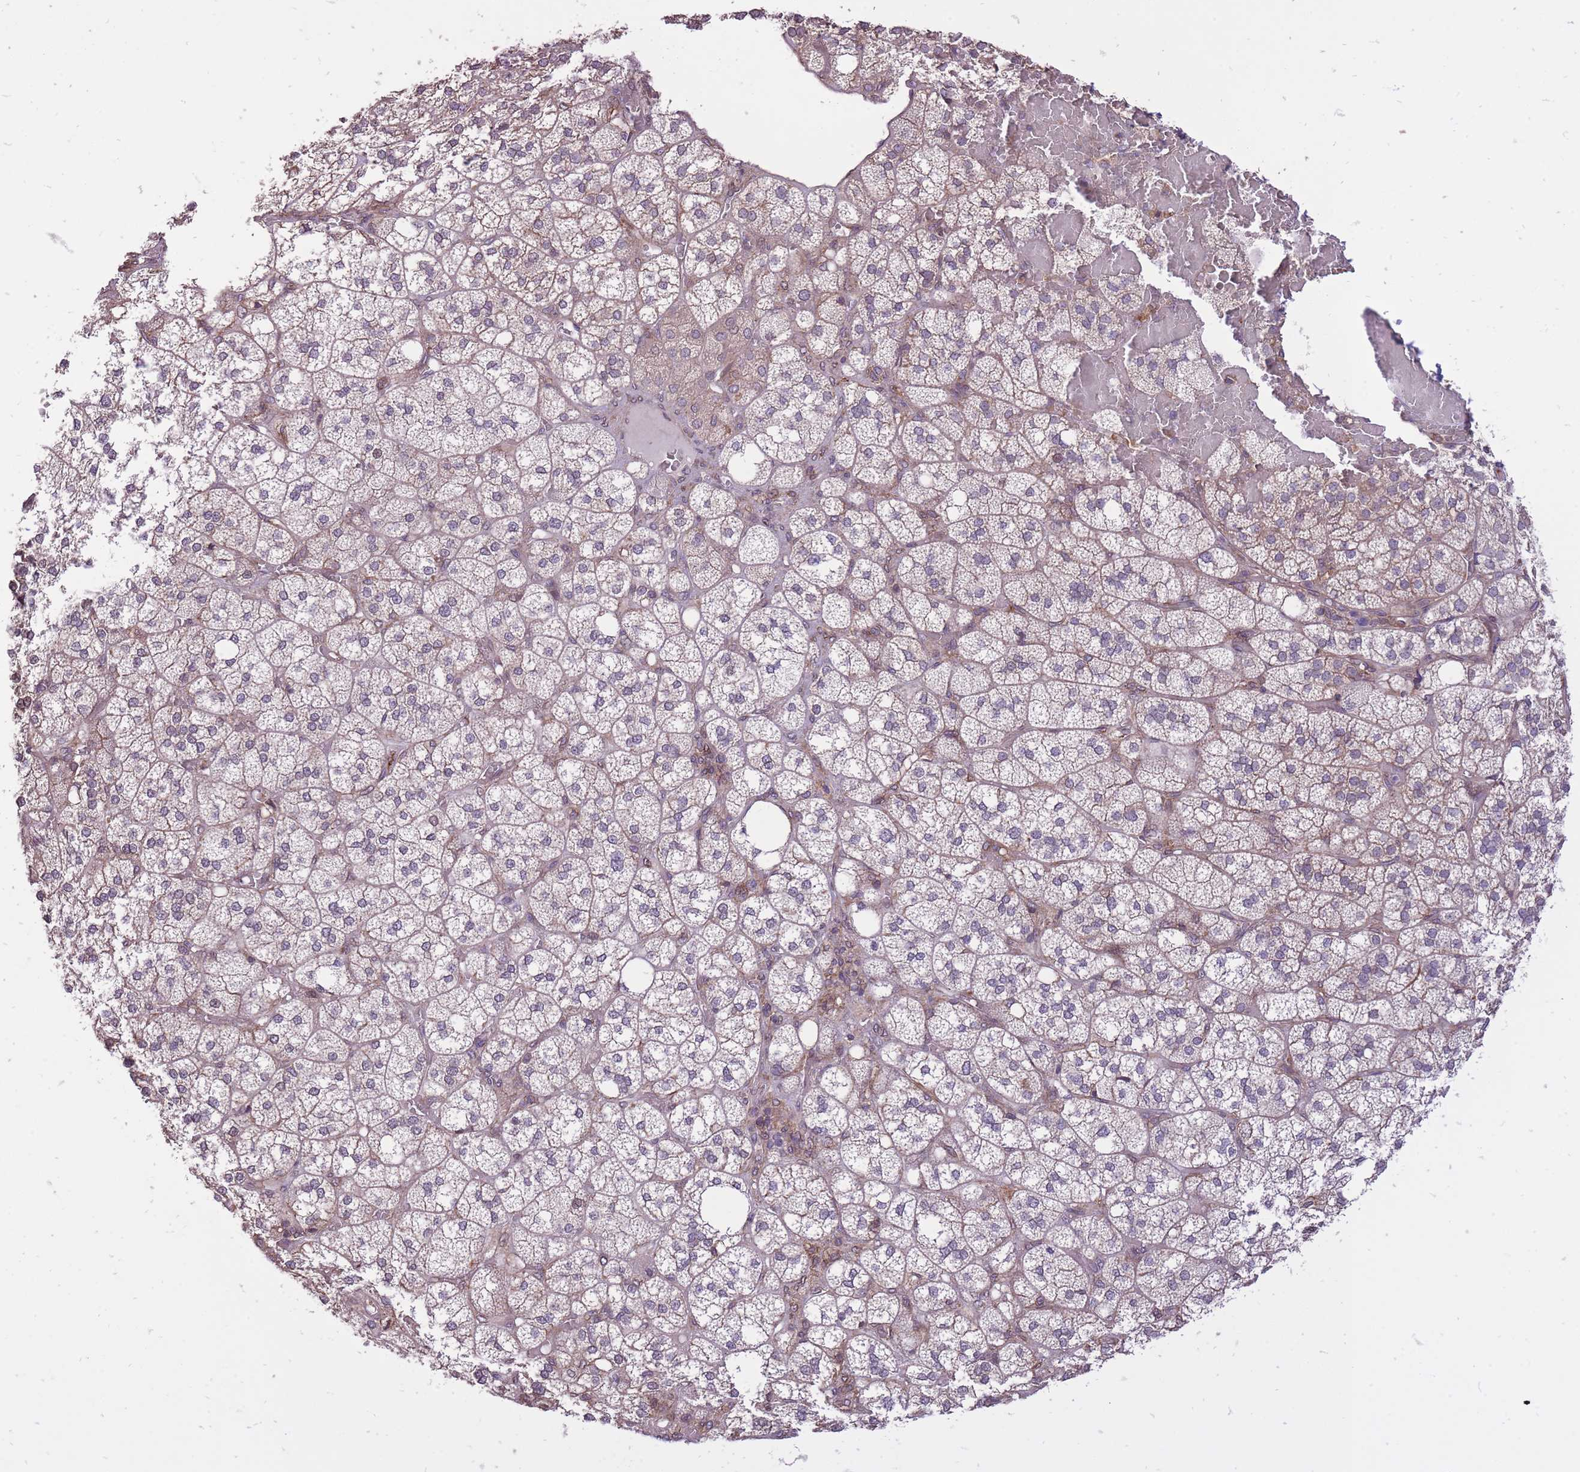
{"staining": {"intensity": "moderate", "quantity": "<25%", "location": "cytoplasmic/membranous,nuclear"}, "tissue": "adrenal gland", "cell_type": "Glandular cells", "image_type": "normal", "snomed": [{"axis": "morphology", "description": "Normal tissue, NOS"}, {"axis": "topography", "description": "Adrenal gland"}], "caption": "IHC staining of unremarkable adrenal gland, which shows low levels of moderate cytoplasmic/membranous,nuclear staining in about <25% of glandular cells indicating moderate cytoplasmic/membranous,nuclear protein staining. The staining was performed using DAB (3,3'-diaminobenzidine) (brown) for protein detection and nuclei were counterstained in hematoxylin (blue).", "gene": "TET3", "patient": {"sex": "male", "age": 61}}